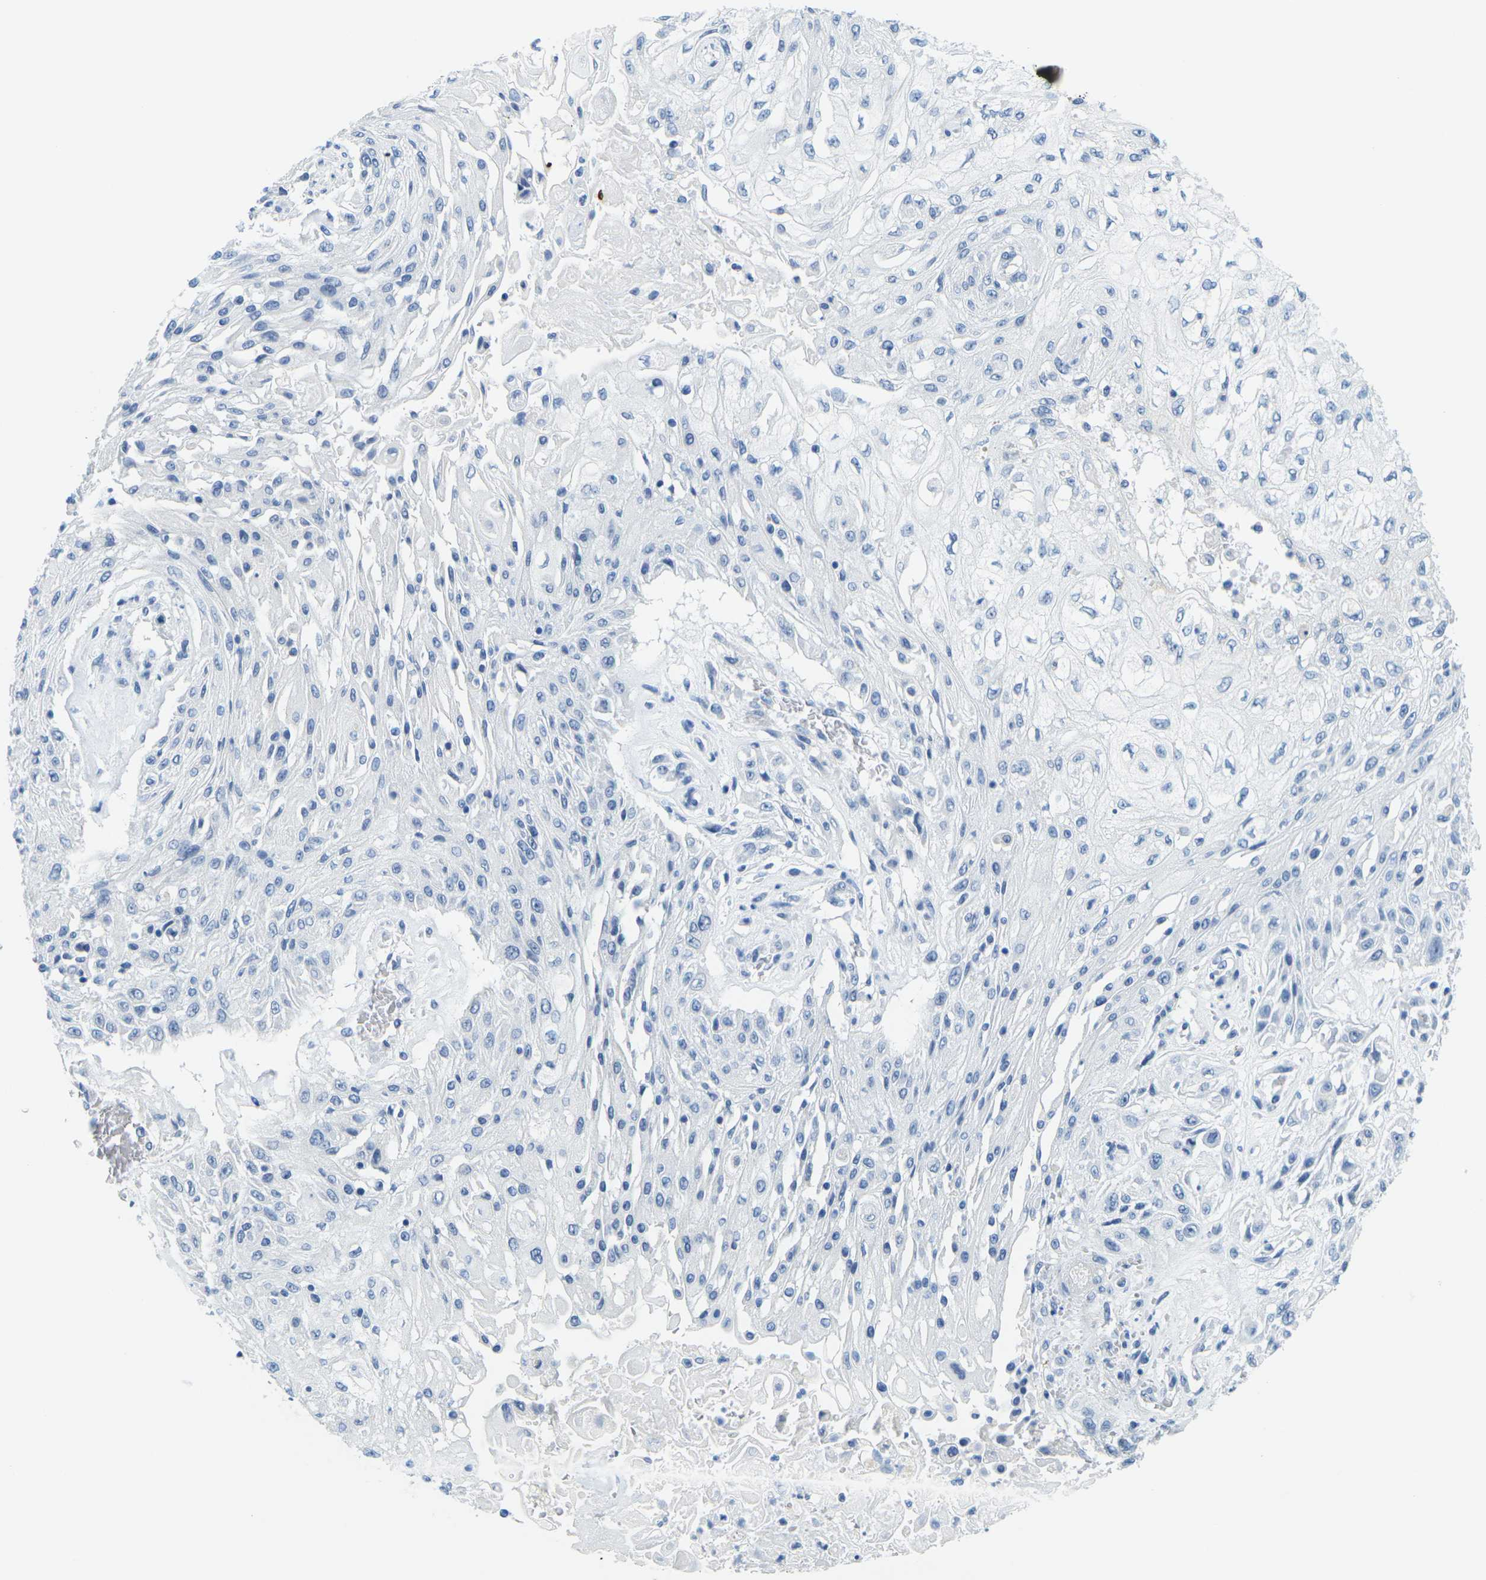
{"staining": {"intensity": "negative", "quantity": "none", "location": "none"}, "tissue": "skin cancer", "cell_type": "Tumor cells", "image_type": "cancer", "snomed": [{"axis": "morphology", "description": "Squamous cell carcinoma, NOS"}, {"axis": "topography", "description": "Skin"}], "caption": "This is an IHC micrograph of skin cancer. There is no positivity in tumor cells.", "gene": "GPR15", "patient": {"sex": "male", "age": 75}}